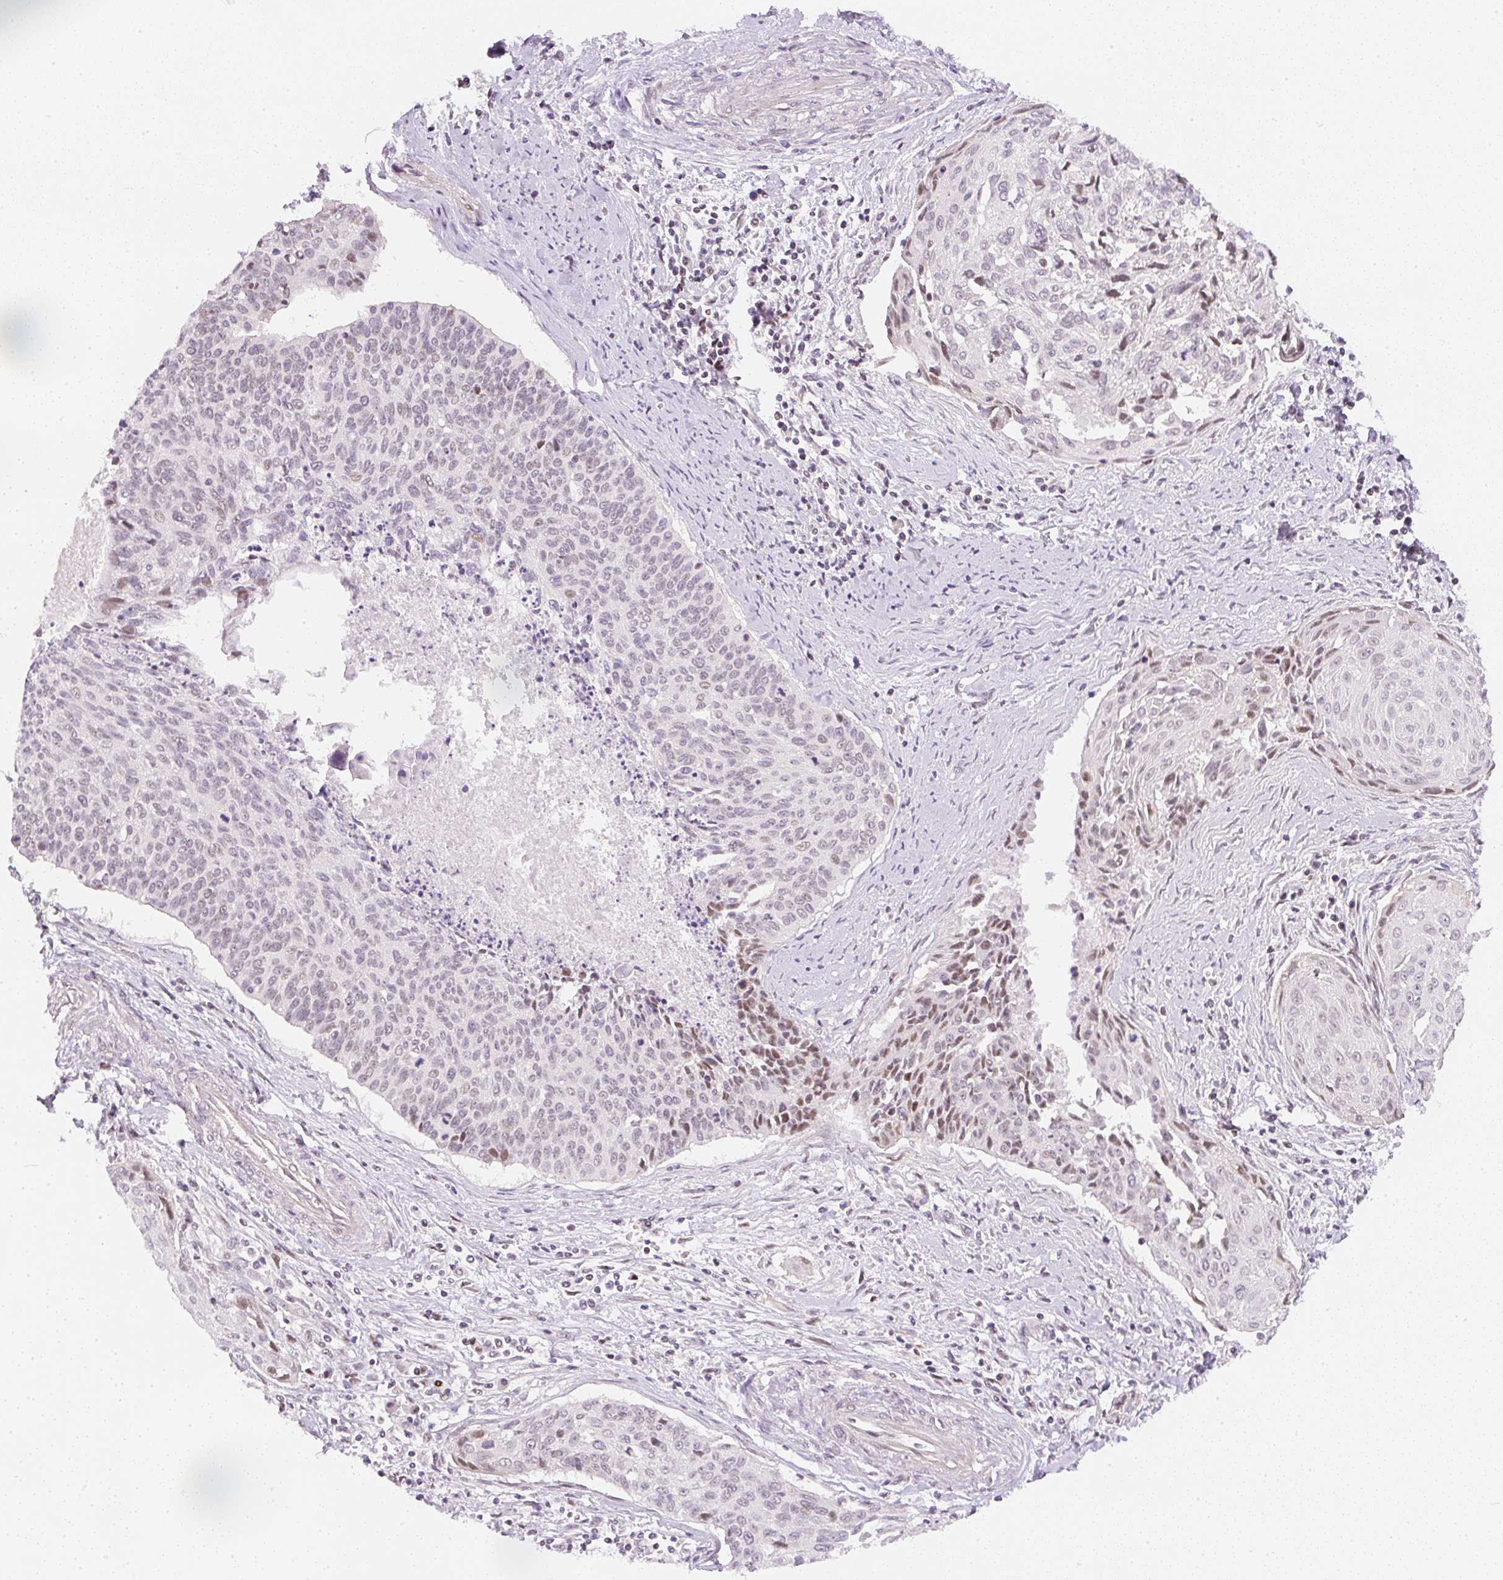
{"staining": {"intensity": "moderate", "quantity": "<25%", "location": "nuclear"}, "tissue": "cervical cancer", "cell_type": "Tumor cells", "image_type": "cancer", "snomed": [{"axis": "morphology", "description": "Squamous cell carcinoma, NOS"}, {"axis": "topography", "description": "Cervix"}], "caption": "Moderate nuclear expression is seen in about <25% of tumor cells in squamous cell carcinoma (cervical).", "gene": "DPPA4", "patient": {"sex": "female", "age": 55}}